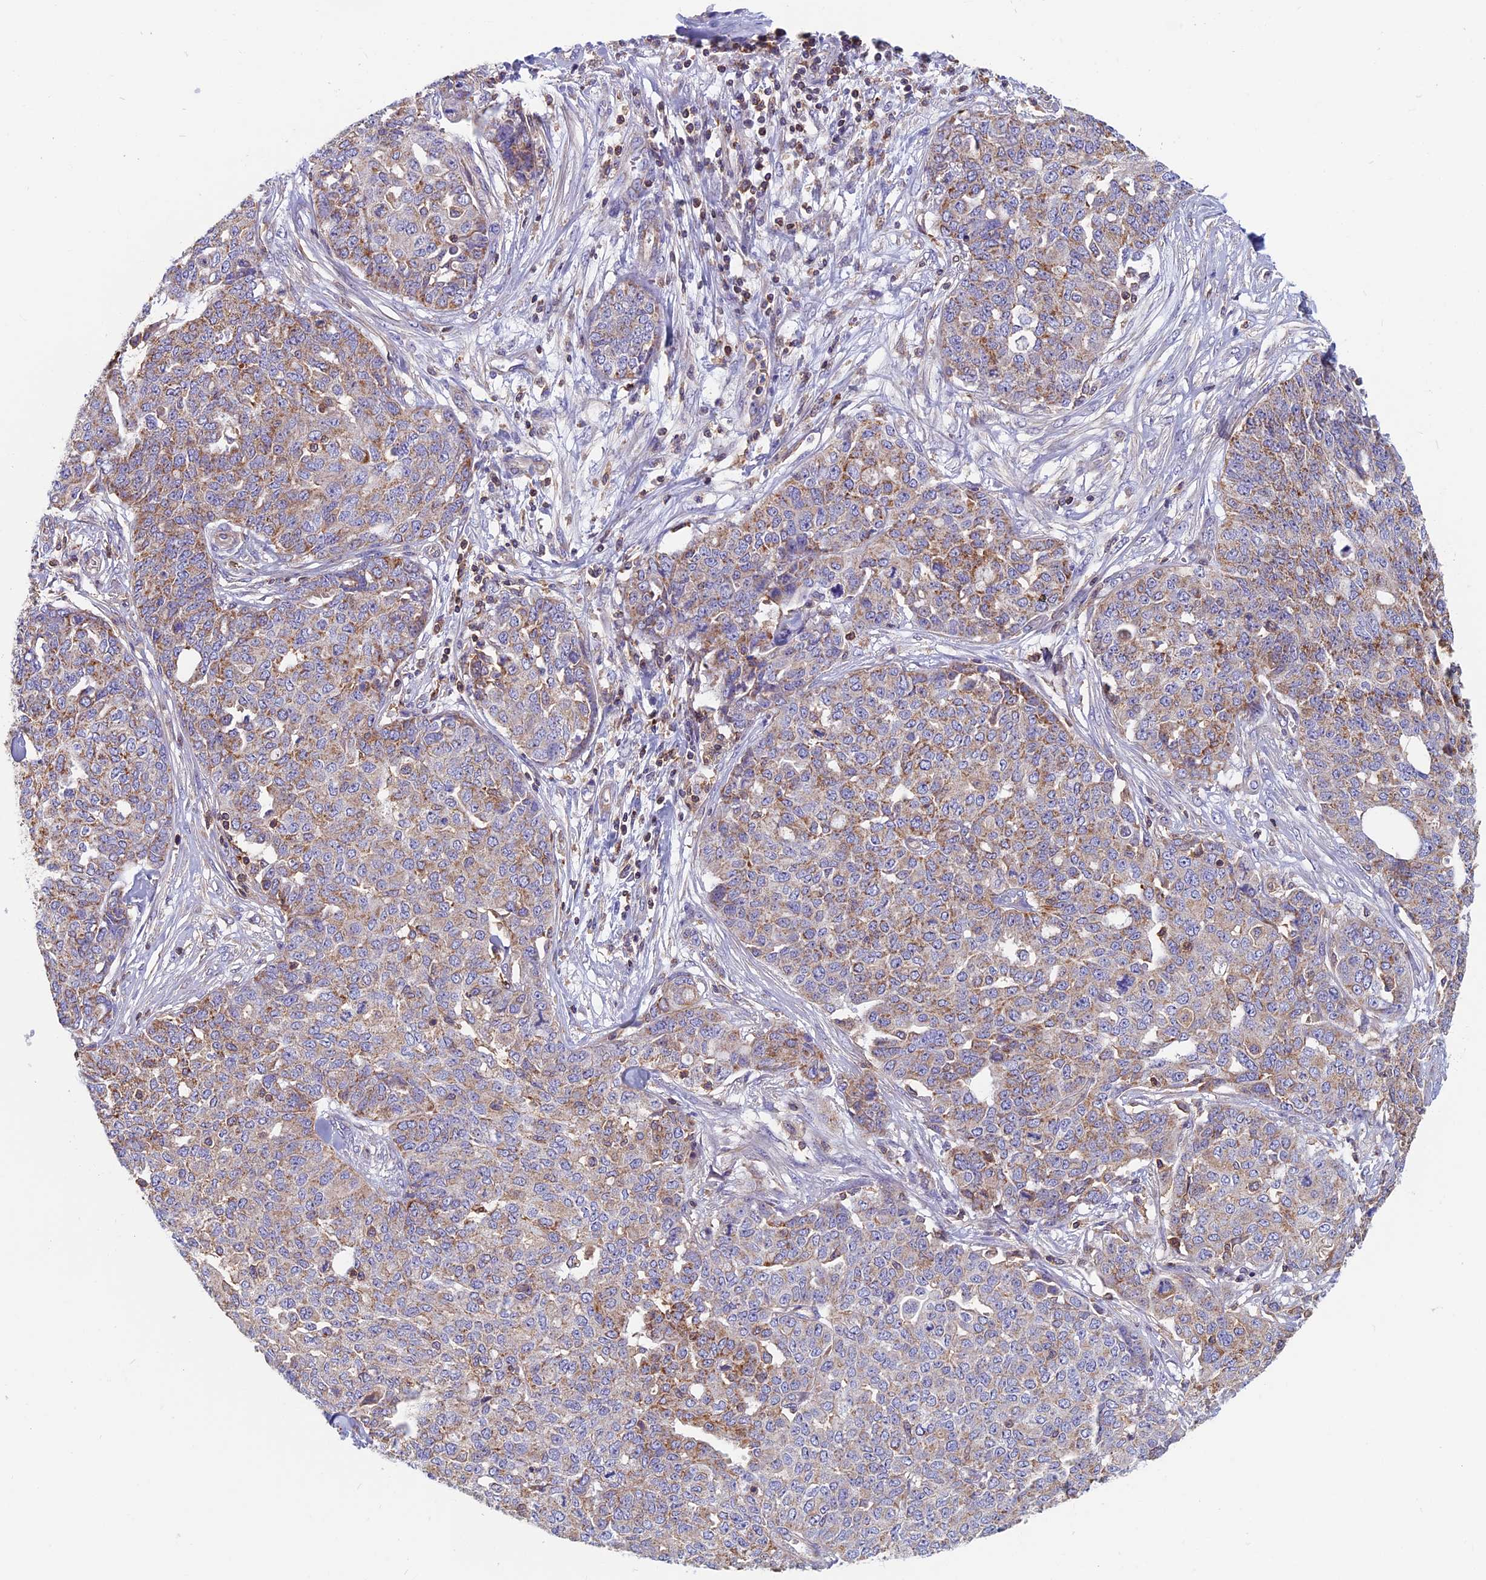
{"staining": {"intensity": "moderate", "quantity": "25%-75%", "location": "cytoplasmic/membranous"}, "tissue": "ovarian cancer", "cell_type": "Tumor cells", "image_type": "cancer", "snomed": [{"axis": "morphology", "description": "Cystadenocarcinoma, serous, NOS"}, {"axis": "topography", "description": "Soft tissue"}, {"axis": "topography", "description": "Ovary"}], "caption": "This photomicrograph reveals IHC staining of human serous cystadenocarcinoma (ovarian), with medium moderate cytoplasmic/membranous positivity in approximately 25%-75% of tumor cells.", "gene": "HSD17B8", "patient": {"sex": "female", "age": 57}}